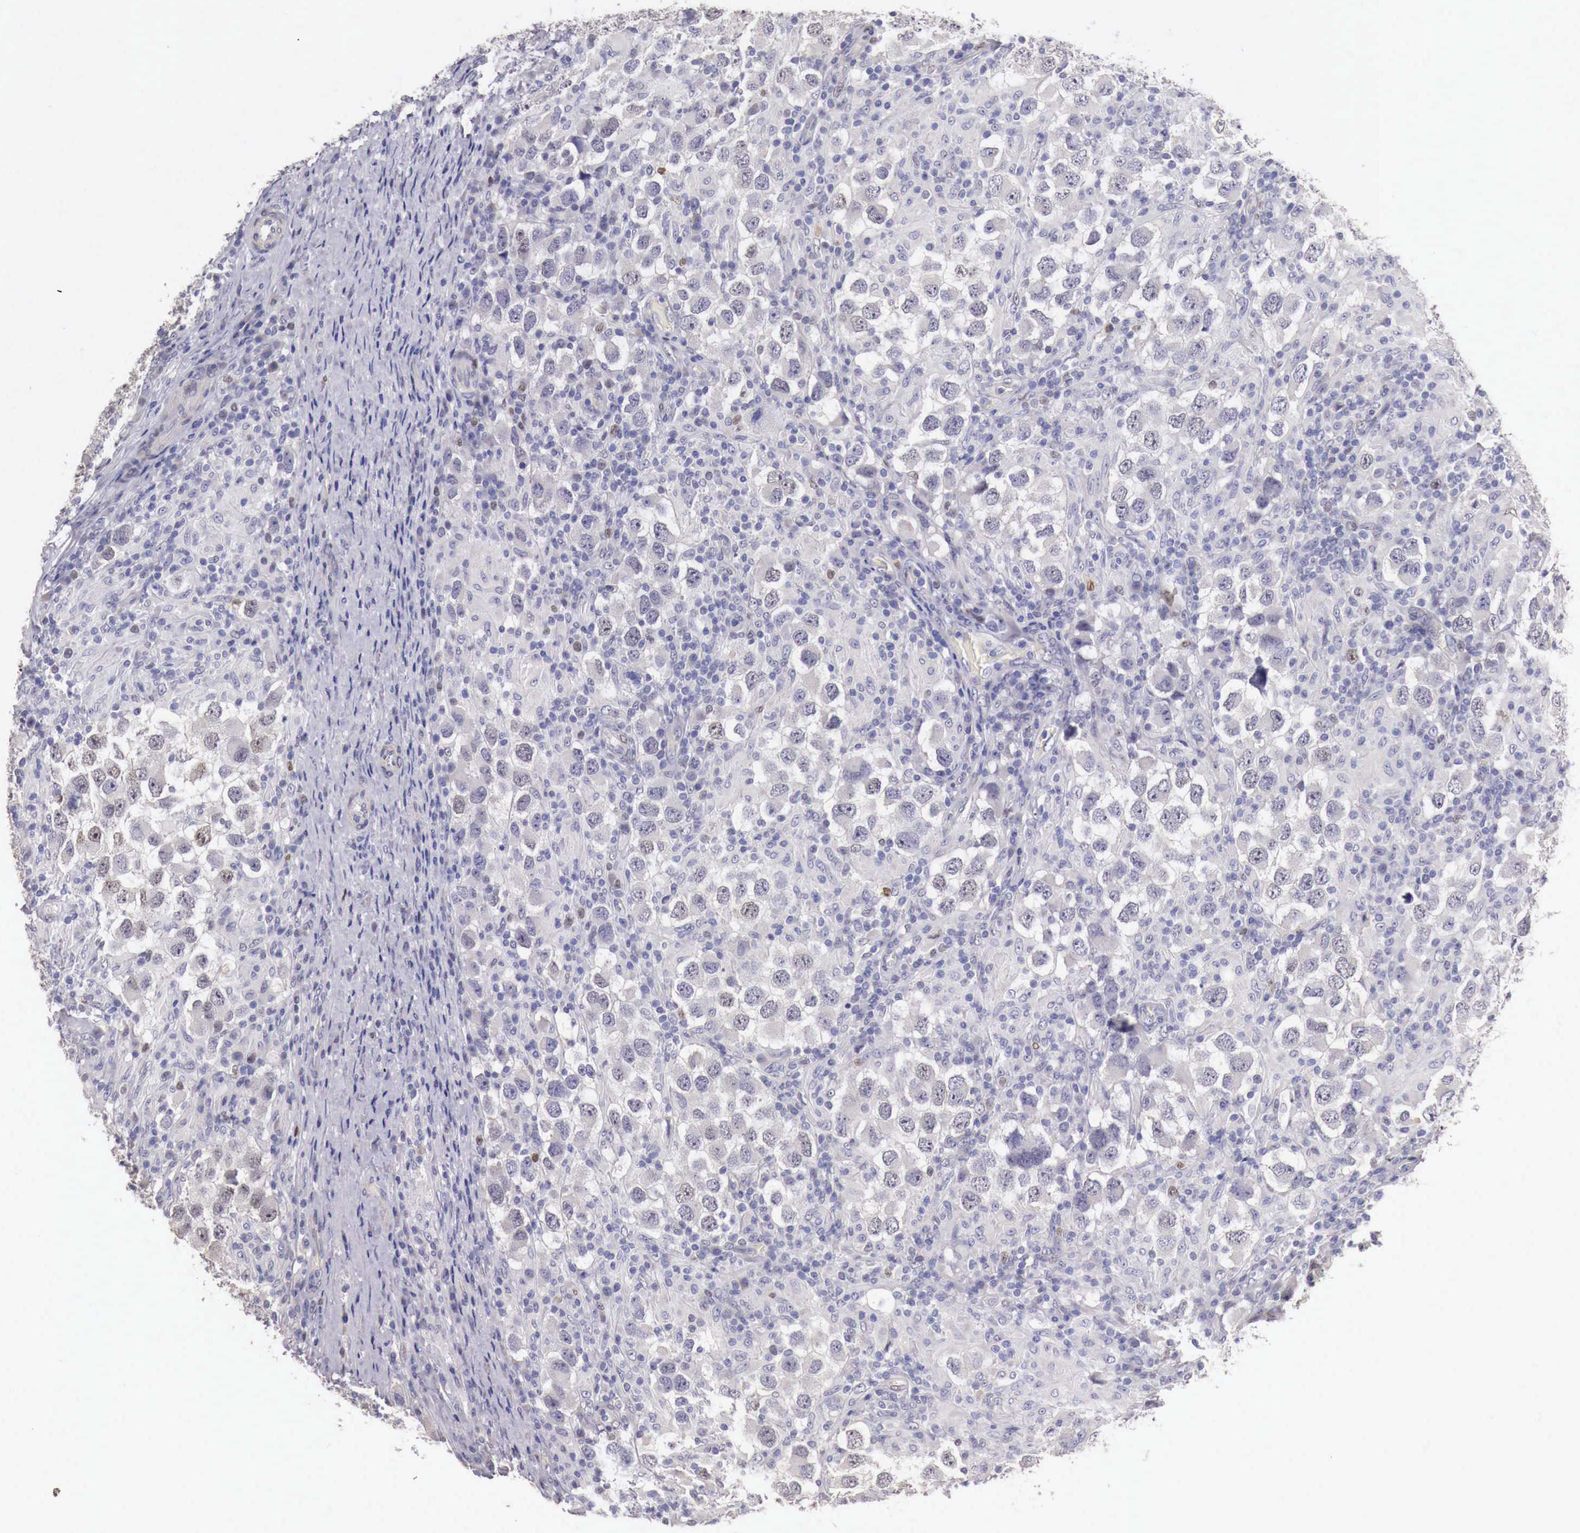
{"staining": {"intensity": "negative", "quantity": "none", "location": "none"}, "tissue": "testis cancer", "cell_type": "Tumor cells", "image_type": "cancer", "snomed": [{"axis": "morphology", "description": "Carcinoma, Embryonal, NOS"}, {"axis": "topography", "description": "Testis"}], "caption": "Immunohistochemical staining of testis cancer (embryonal carcinoma) reveals no significant positivity in tumor cells. (DAB (3,3'-diaminobenzidine) immunohistochemistry (IHC) visualized using brightfield microscopy, high magnification).", "gene": "ENOX2", "patient": {"sex": "male", "age": 21}}